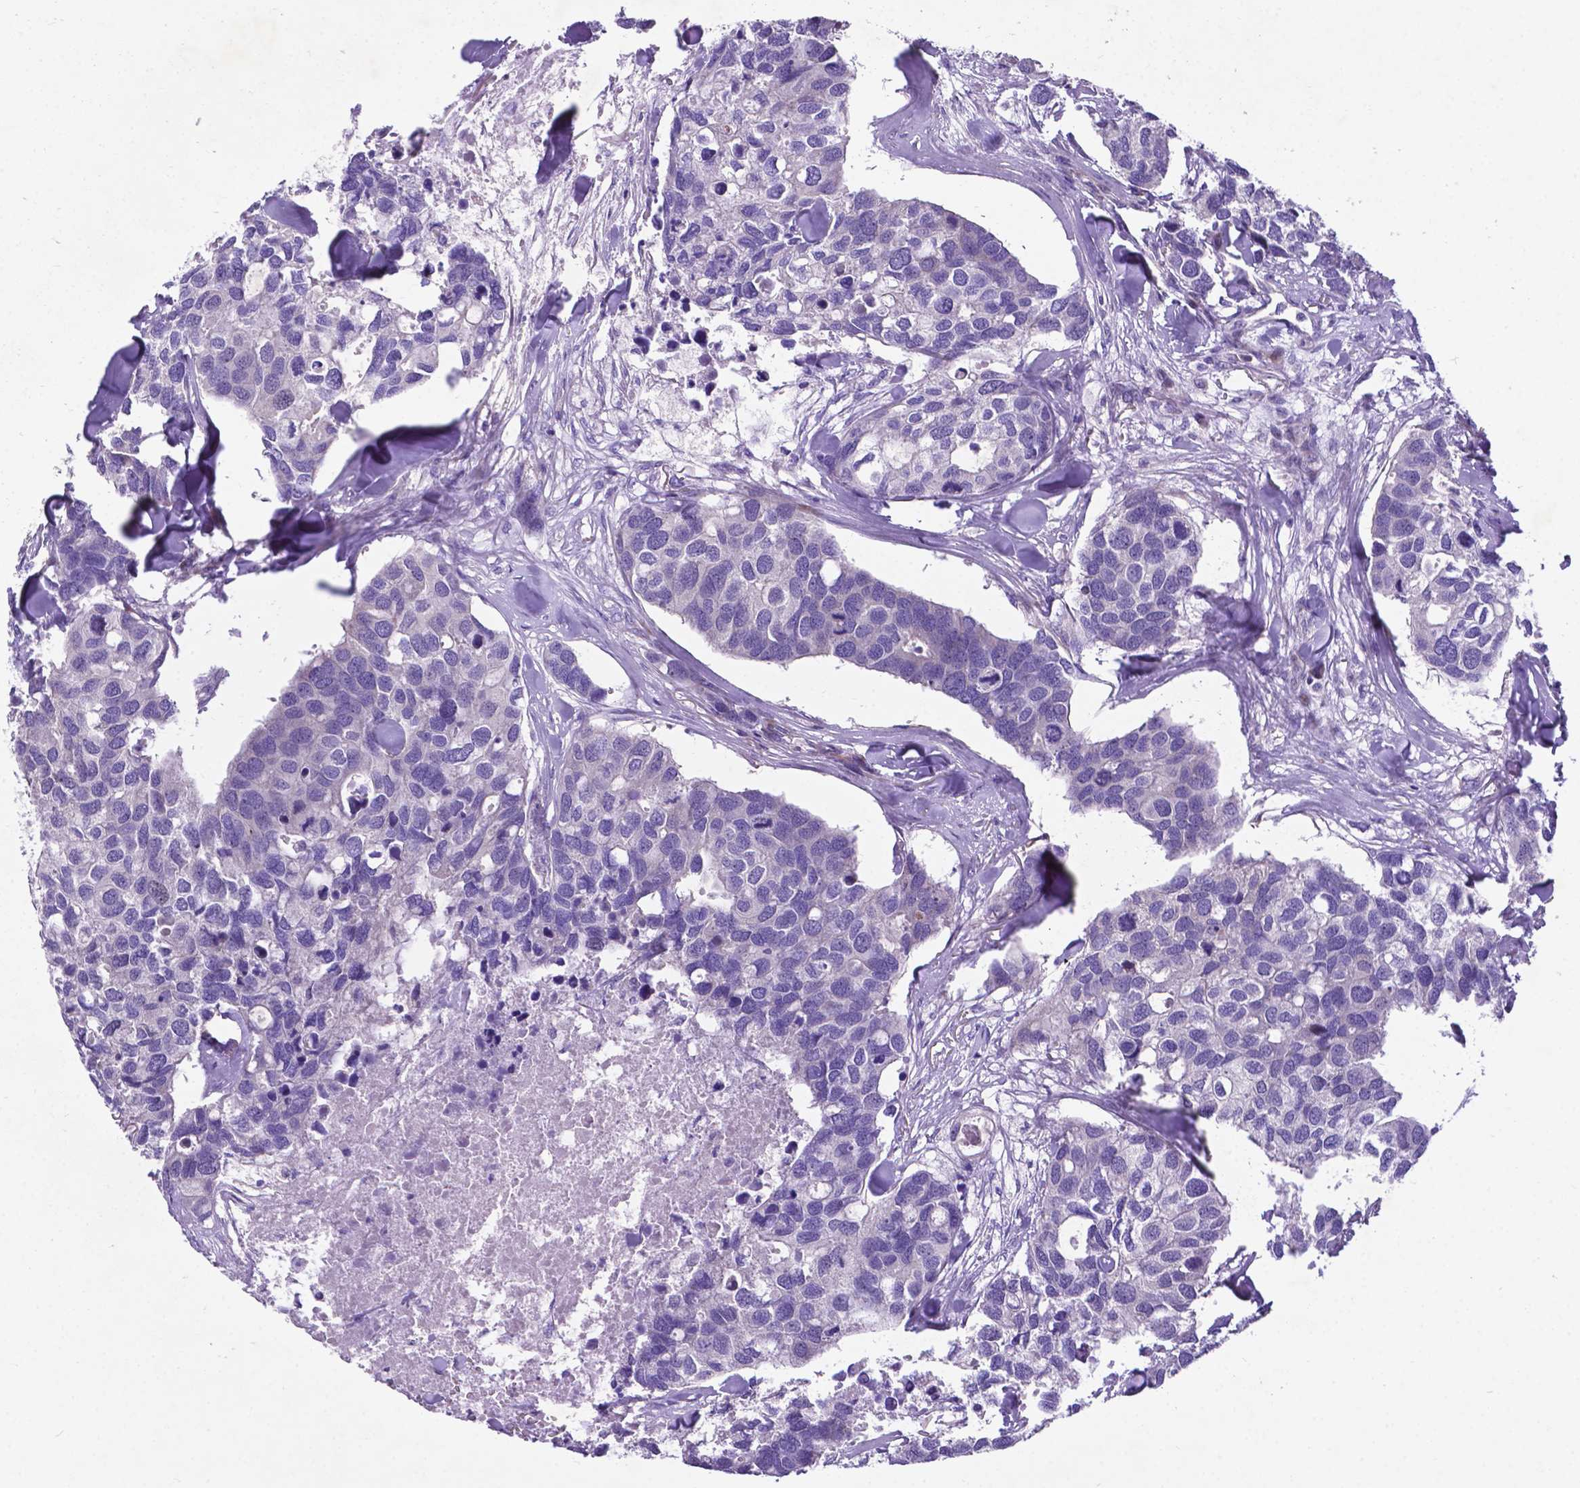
{"staining": {"intensity": "negative", "quantity": "none", "location": "none"}, "tissue": "breast cancer", "cell_type": "Tumor cells", "image_type": "cancer", "snomed": [{"axis": "morphology", "description": "Duct carcinoma"}, {"axis": "topography", "description": "Breast"}], "caption": "Breast cancer (invasive ductal carcinoma) was stained to show a protein in brown. There is no significant positivity in tumor cells.", "gene": "PFKFB4", "patient": {"sex": "female", "age": 83}}